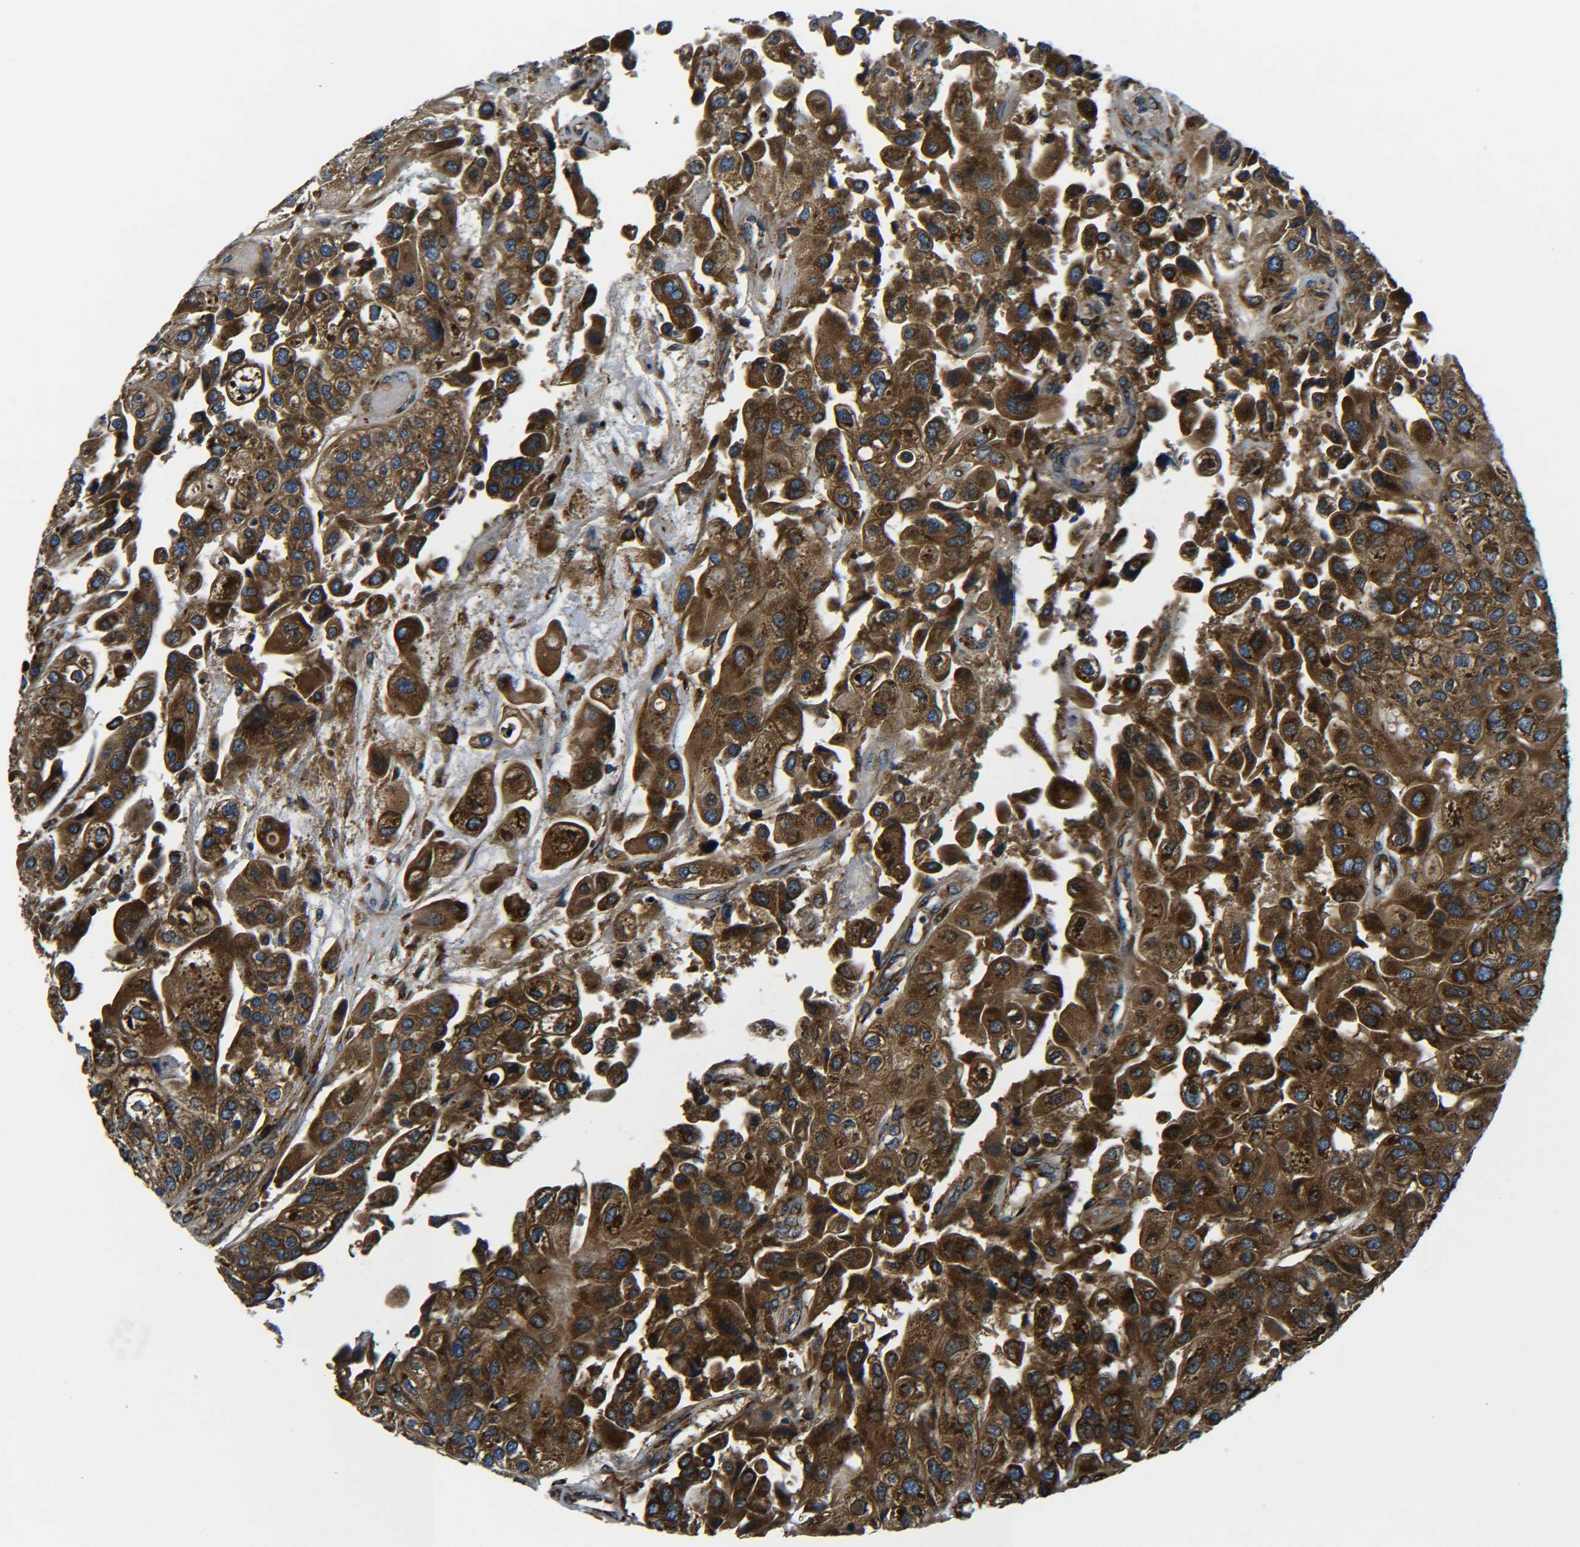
{"staining": {"intensity": "strong", "quantity": ">75%", "location": "cytoplasmic/membranous"}, "tissue": "urothelial cancer", "cell_type": "Tumor cells", "image_type": "cancer", "snomed": [{"axis": "morphology", "description": "Urothelial carcinoma, High grade"}, {"axis": "topography", "description": "Urinary bladder"}], "caption": "Protein expression by immunohistochemistry reveals strong cytoplasmic/membranous expression in approximately >75% of tumor cells in high-grade urothelial carcinoma.", "gene": "PREB", "patient": {"sex": "female", "age": 64}}